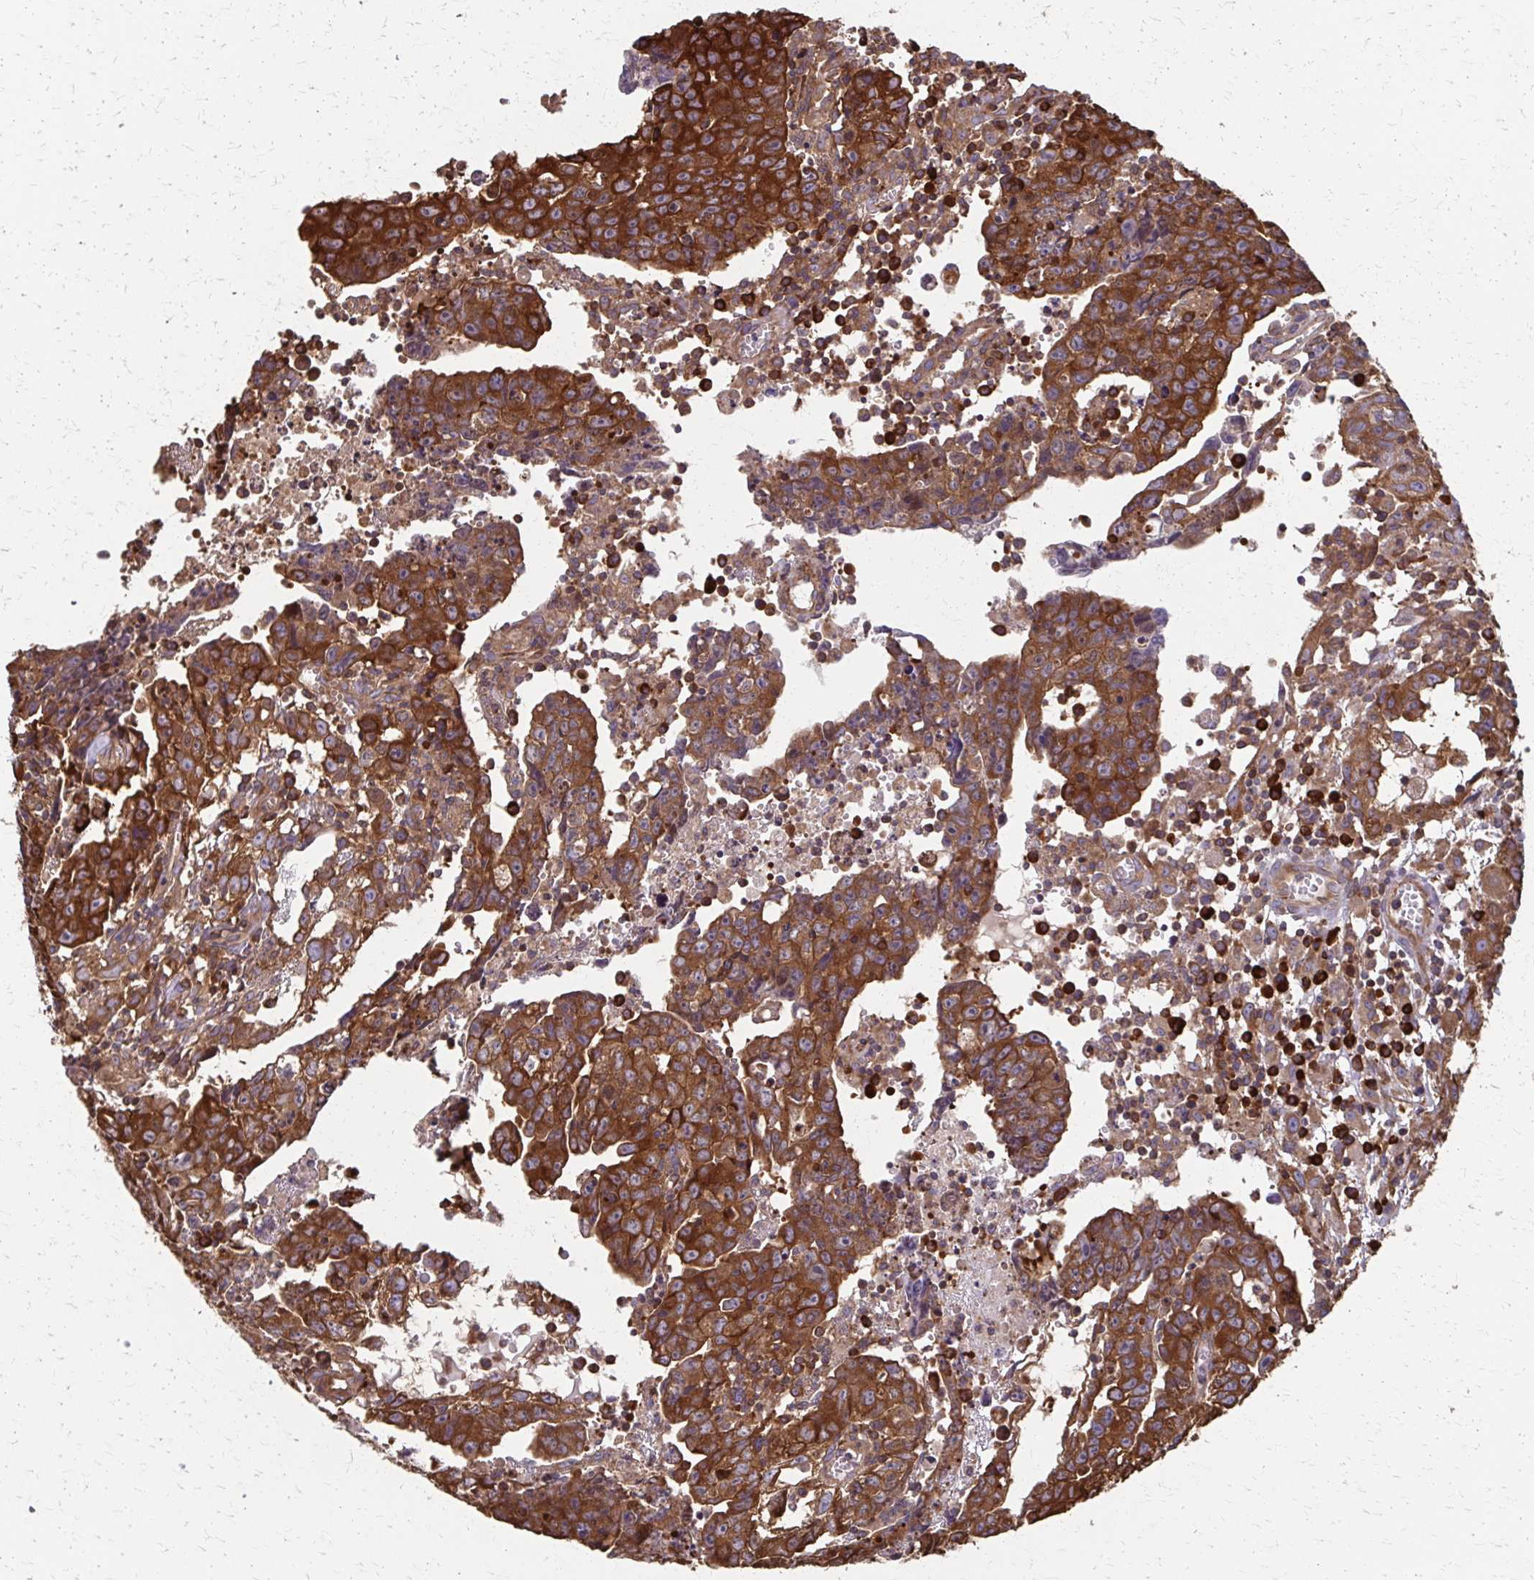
{"staining": {"intensity": "strong", "quantity": ">75%", "location": "cytoplasmic/membranous"}, "tissue": "testis cancer", "cell_type": "Tumor cells", "image_type": "cancer", "snomed": [{"axis": "morphology", "description": "Carcinoma, Embryonal, NOS"}, {"axis": "topography", "description": "Testis"}], "caption": "Approximately >75% of tumor cells in human embryonal carcinoma (testis) reveal strong cytoplasmic/membranous protein expression as visualized by brown immunohistochemical staining.", "gene": "EEF2", "patient": {"sex": "male", "age": 22}}